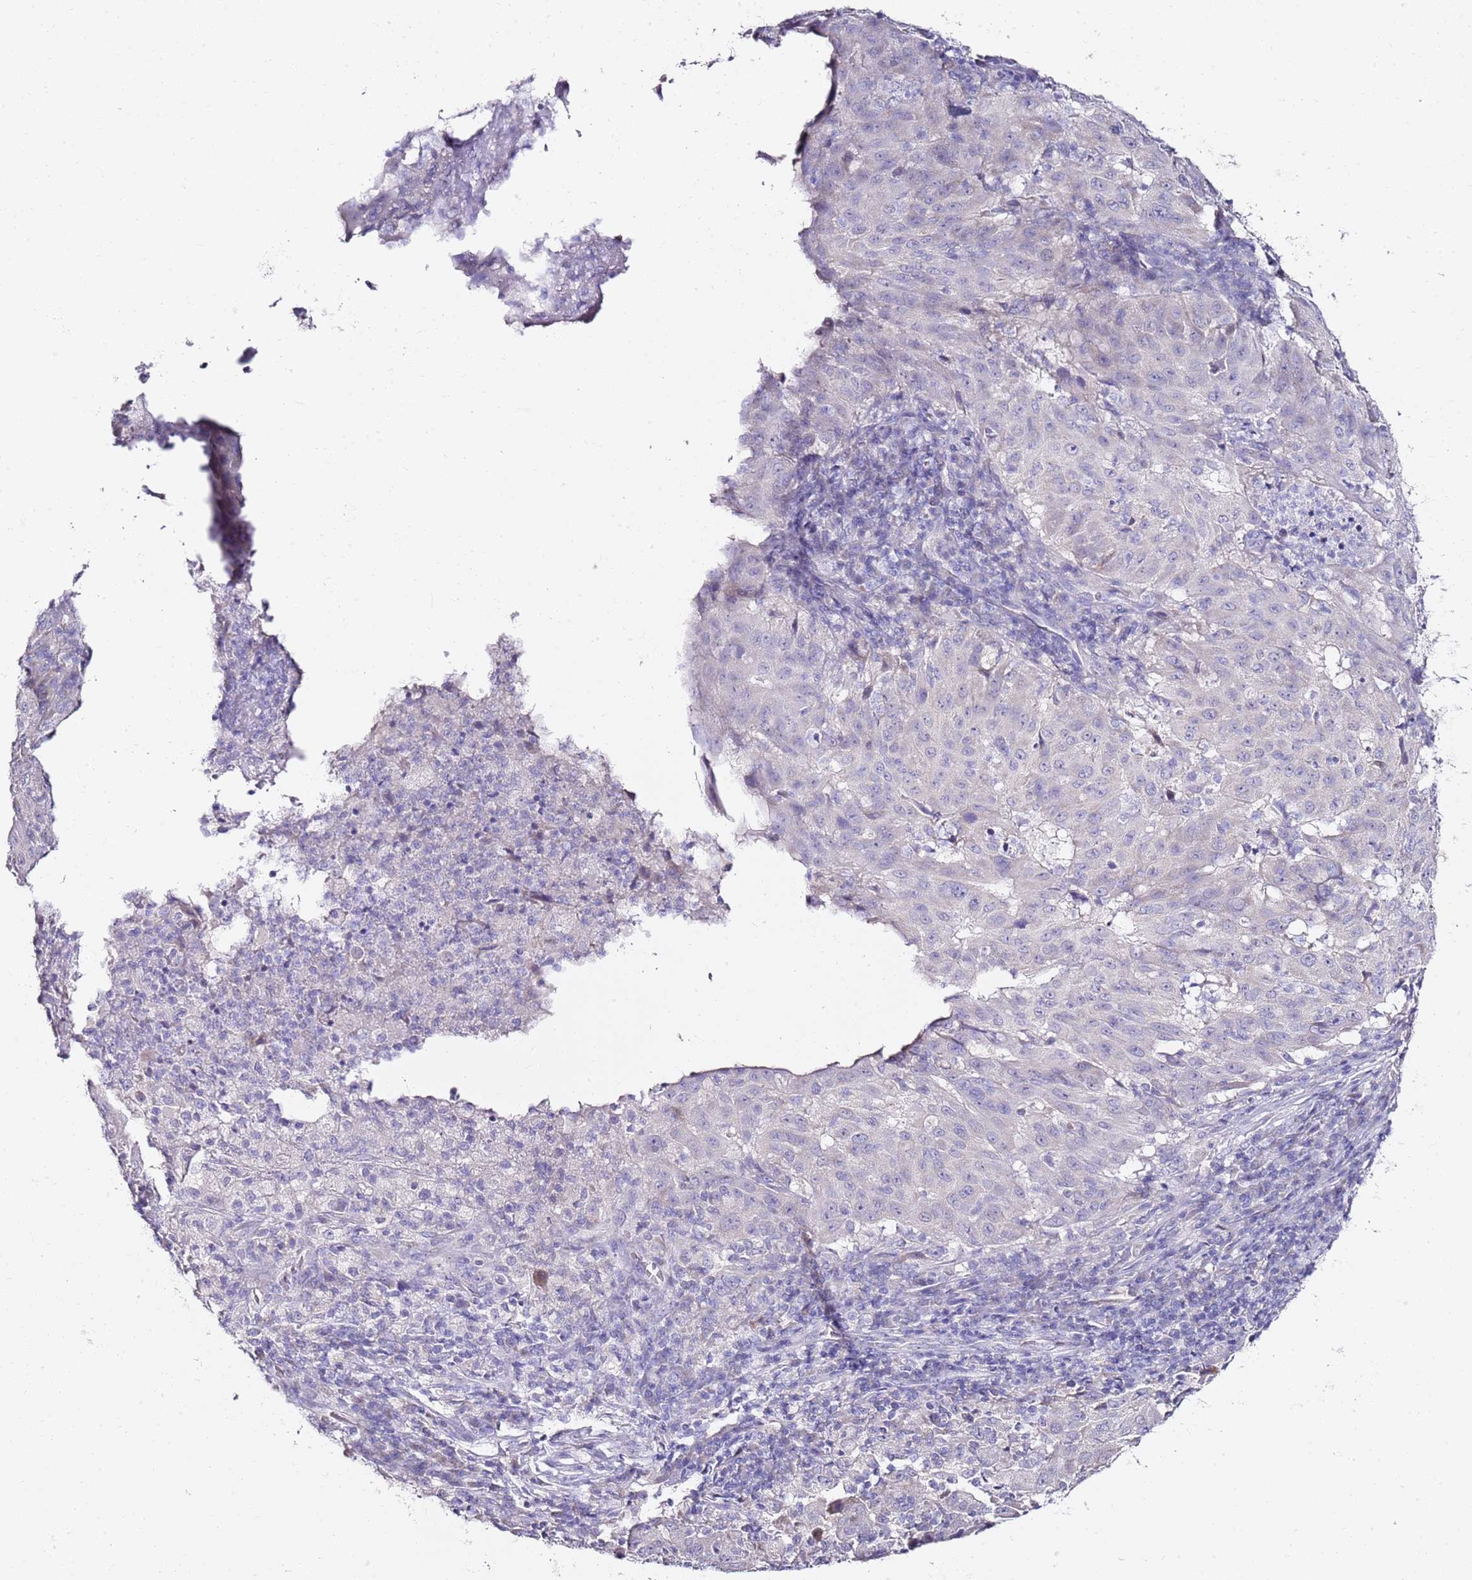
{"staining": {"intensity": "negative", "quantity": "none", "location": "none"}, "tissue": "pancreatic cancer", "cell_type": "Tumor cells", "image_type": "cancer", "snomed": [{"axis": "morphology", "description": "Adenocarcinoma, NOS"}, {"axis": "topography", "description": "Pancreas"}], "caption": "Immunohistochemistry of pancreatic cancer (adenocarcinoma) shows no expression in tumor cells. (Stains: DAB (3,3'-diaminobenzidine) immunohistochemistry (IHC) with hematoxylin counter stain, Microscopy: brightfield microscopy at high magnification).", "gene": "MYBPC3", "patient": {"sex": "male", "age": 63}}